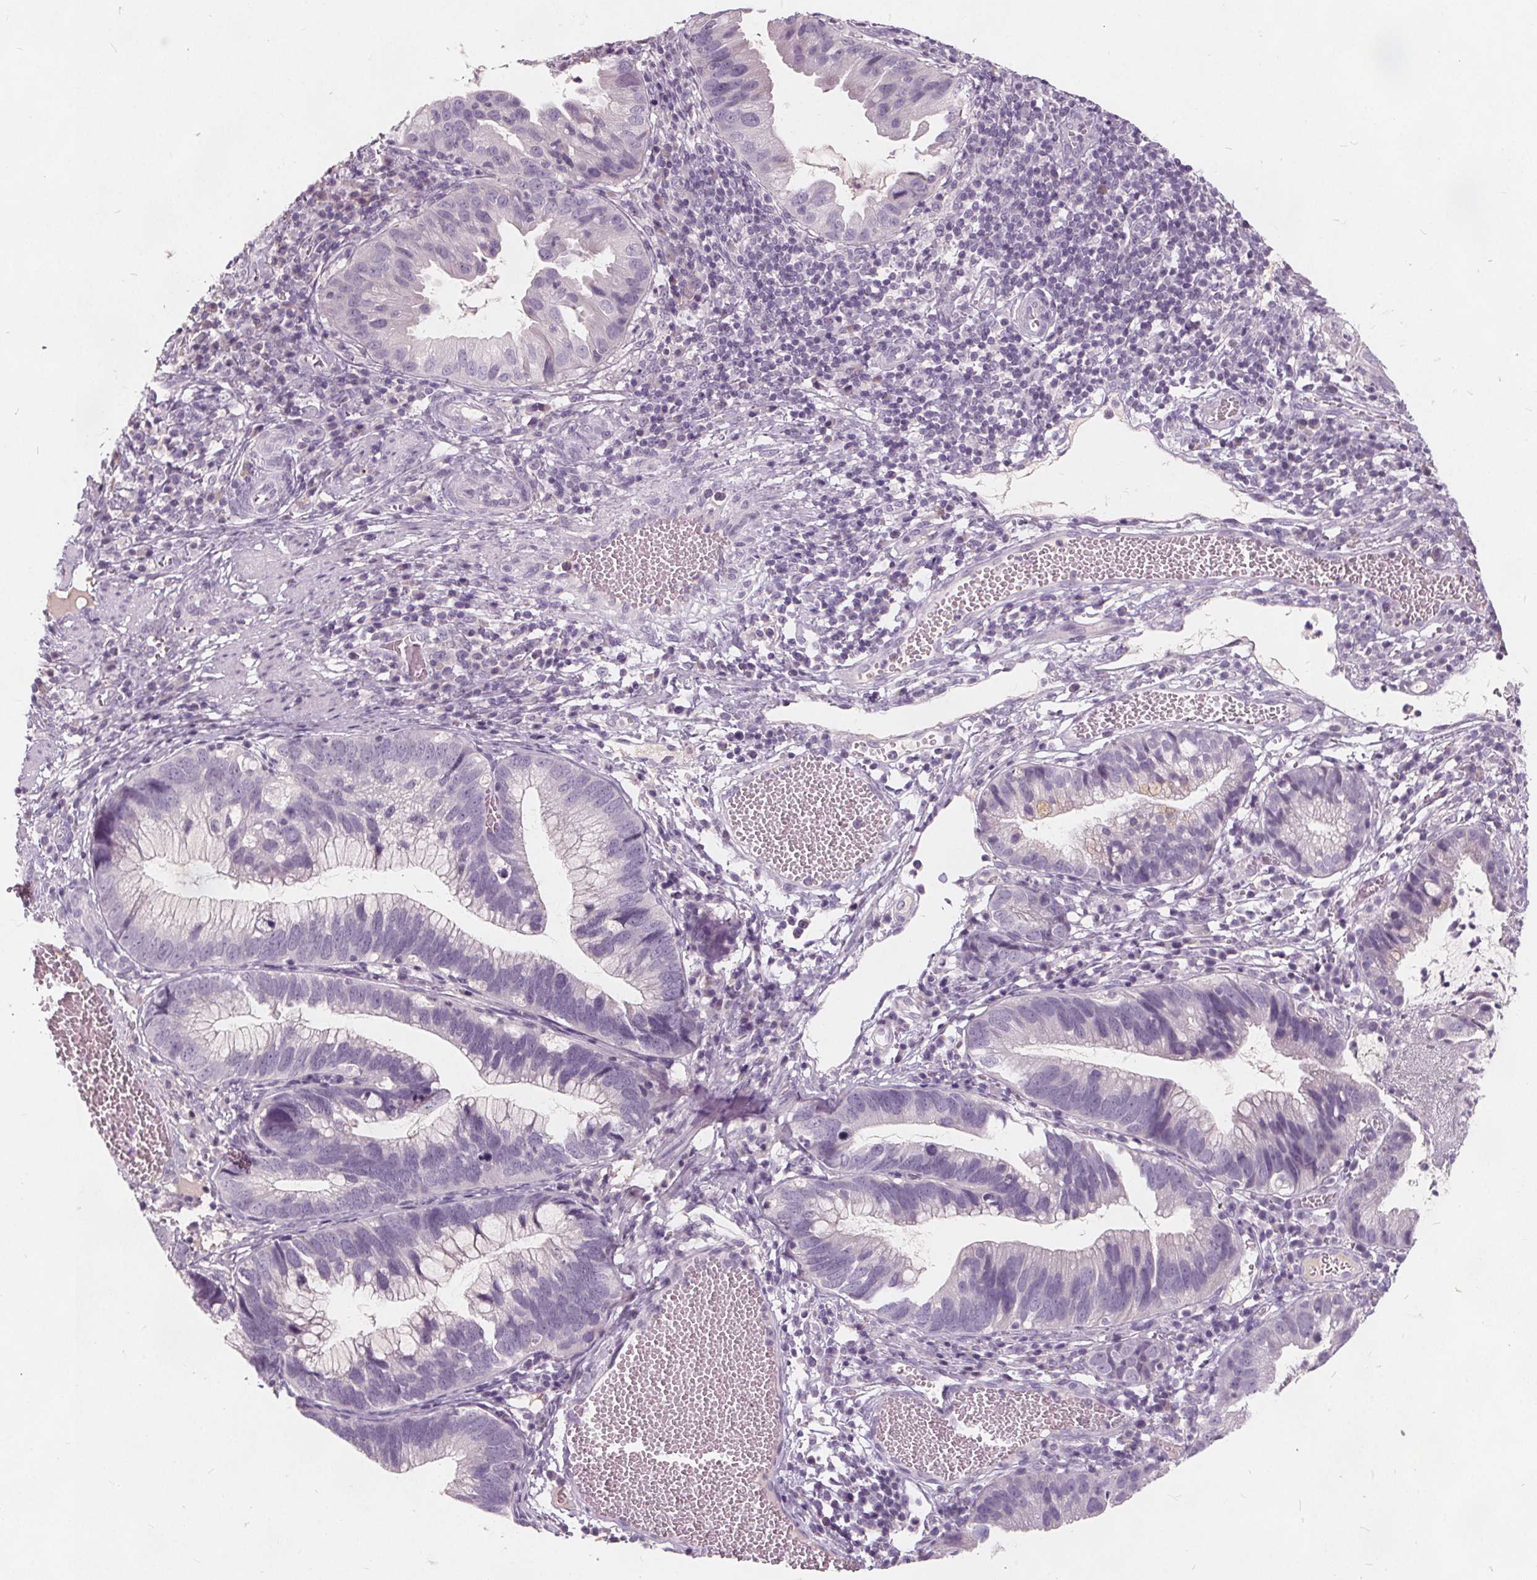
{"staining": {"intensity": "negative", "quantity": "none", "location": "none"}, "tissue": "cervical cancer", "cell_type": "Tumor cells", "image_type": "cancer", "snomed": [{"axis": "morphology", "description": "Adenocarcinoma, NOS"}, {"axis": "topography", "description": "Cervix"}], "caption": "This is an immunohistochemistry micrograph of cervical cancer (adenocarcinoma). There is no expression in tumor cells.", "gene": "PLA2G2E", "patient": {"sex": "female", "age": 34}}